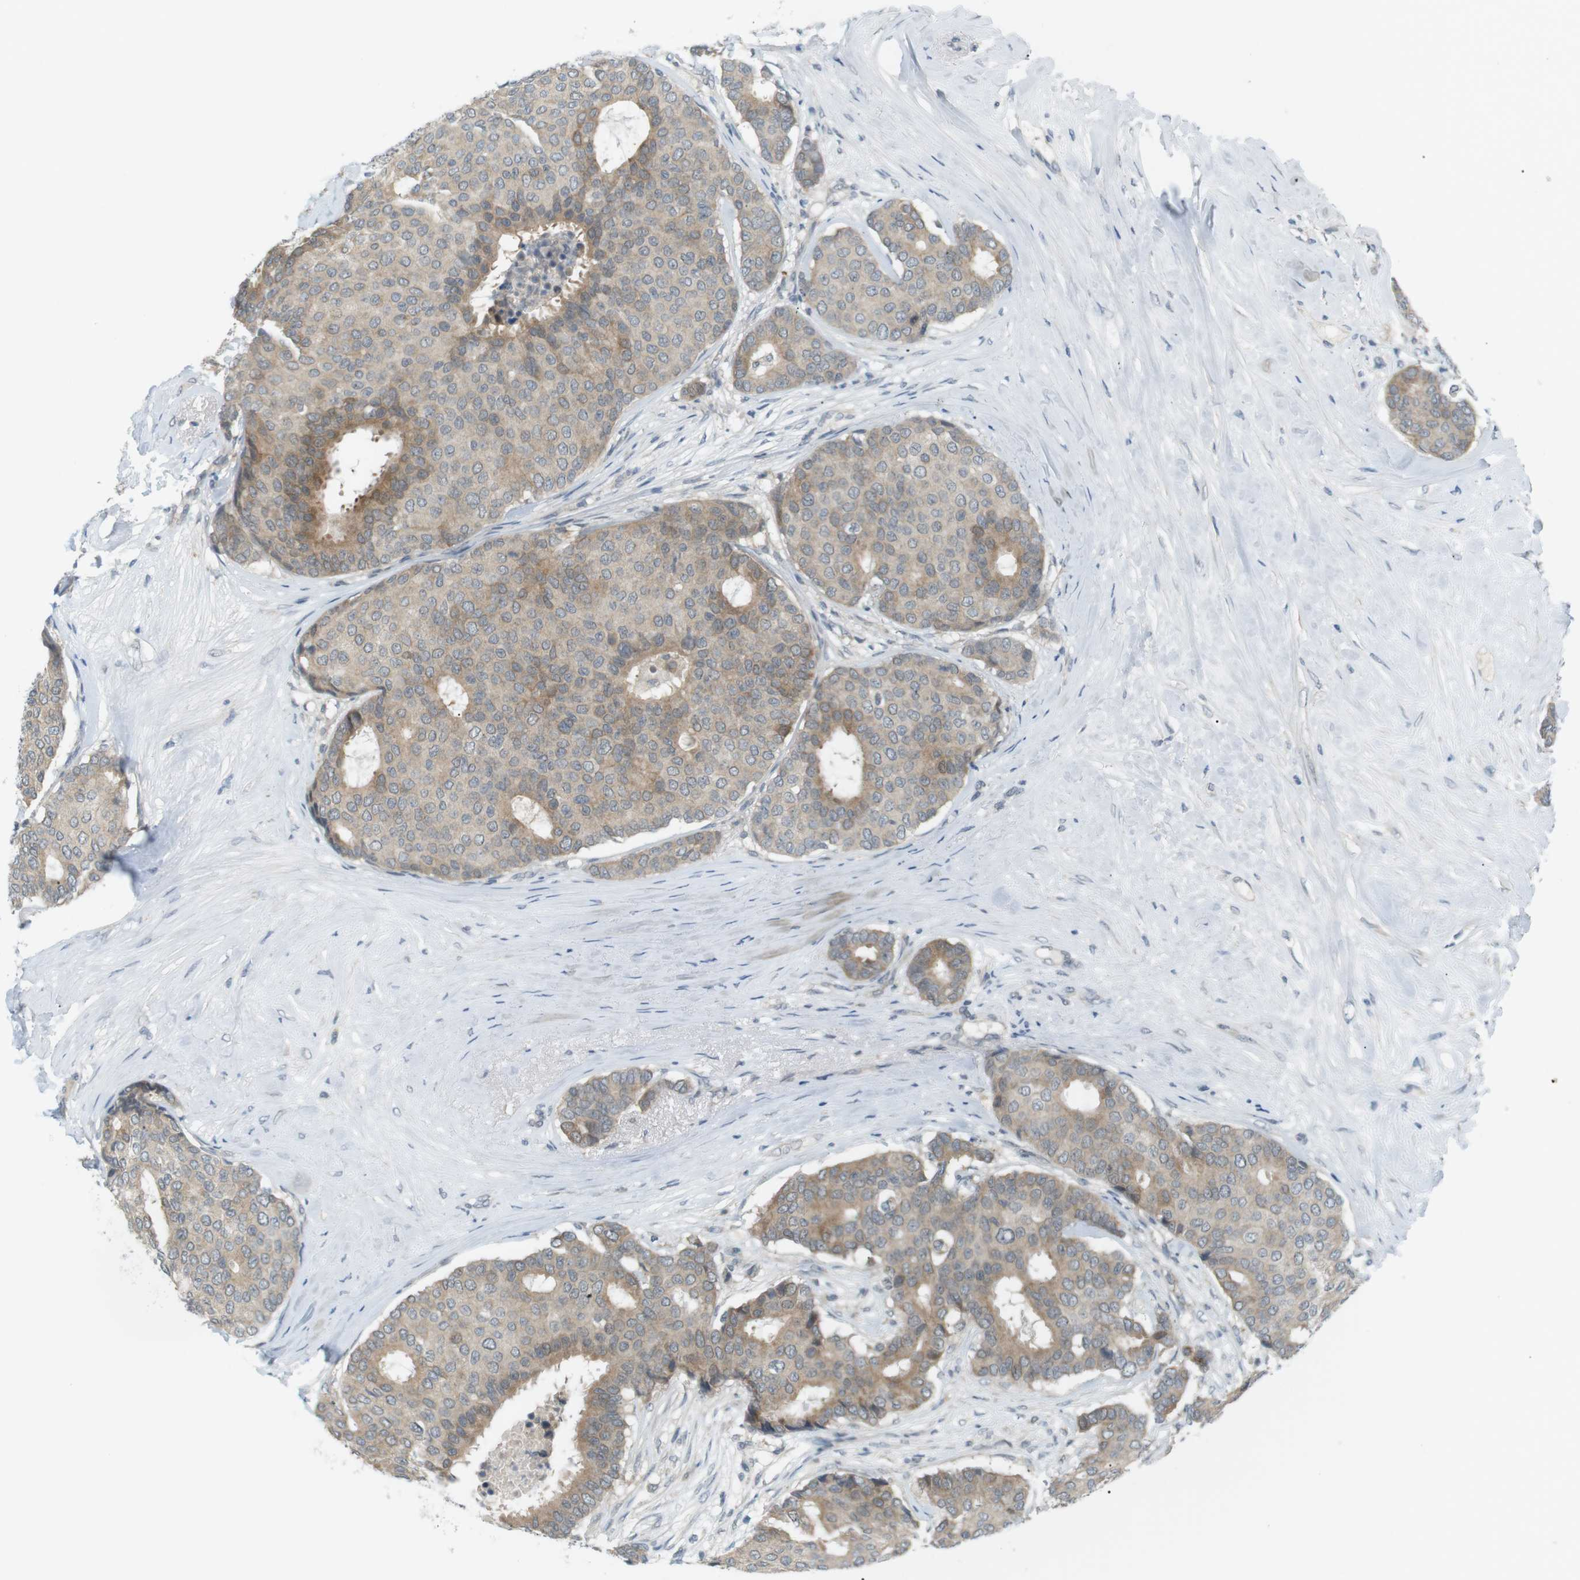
{"staining": {"intensity": "weak", "quantity": ">75%", "location": "cytoplasmic/membranous"}, "tissue": "breast cancer", "cell_type": "Tumor cells", "image_type": "cancer", "snomed": [{"axis": "morphology", "description": "Duct carcinoma"}, {"axis": "topography", "description": "Breast"}], "caption": "Immunohistochemical staining of human breast cancer exhibits low levels of weak cytoplasmic/membranous expression in approximately >75% of tumor cells. The staining is performed using DAB brown chromogen to label protein expression. The nuclei are counter-stained blue using hematoxylin.", "gene": "RTN3", "patient": {"sex": "female", "age": 75}}